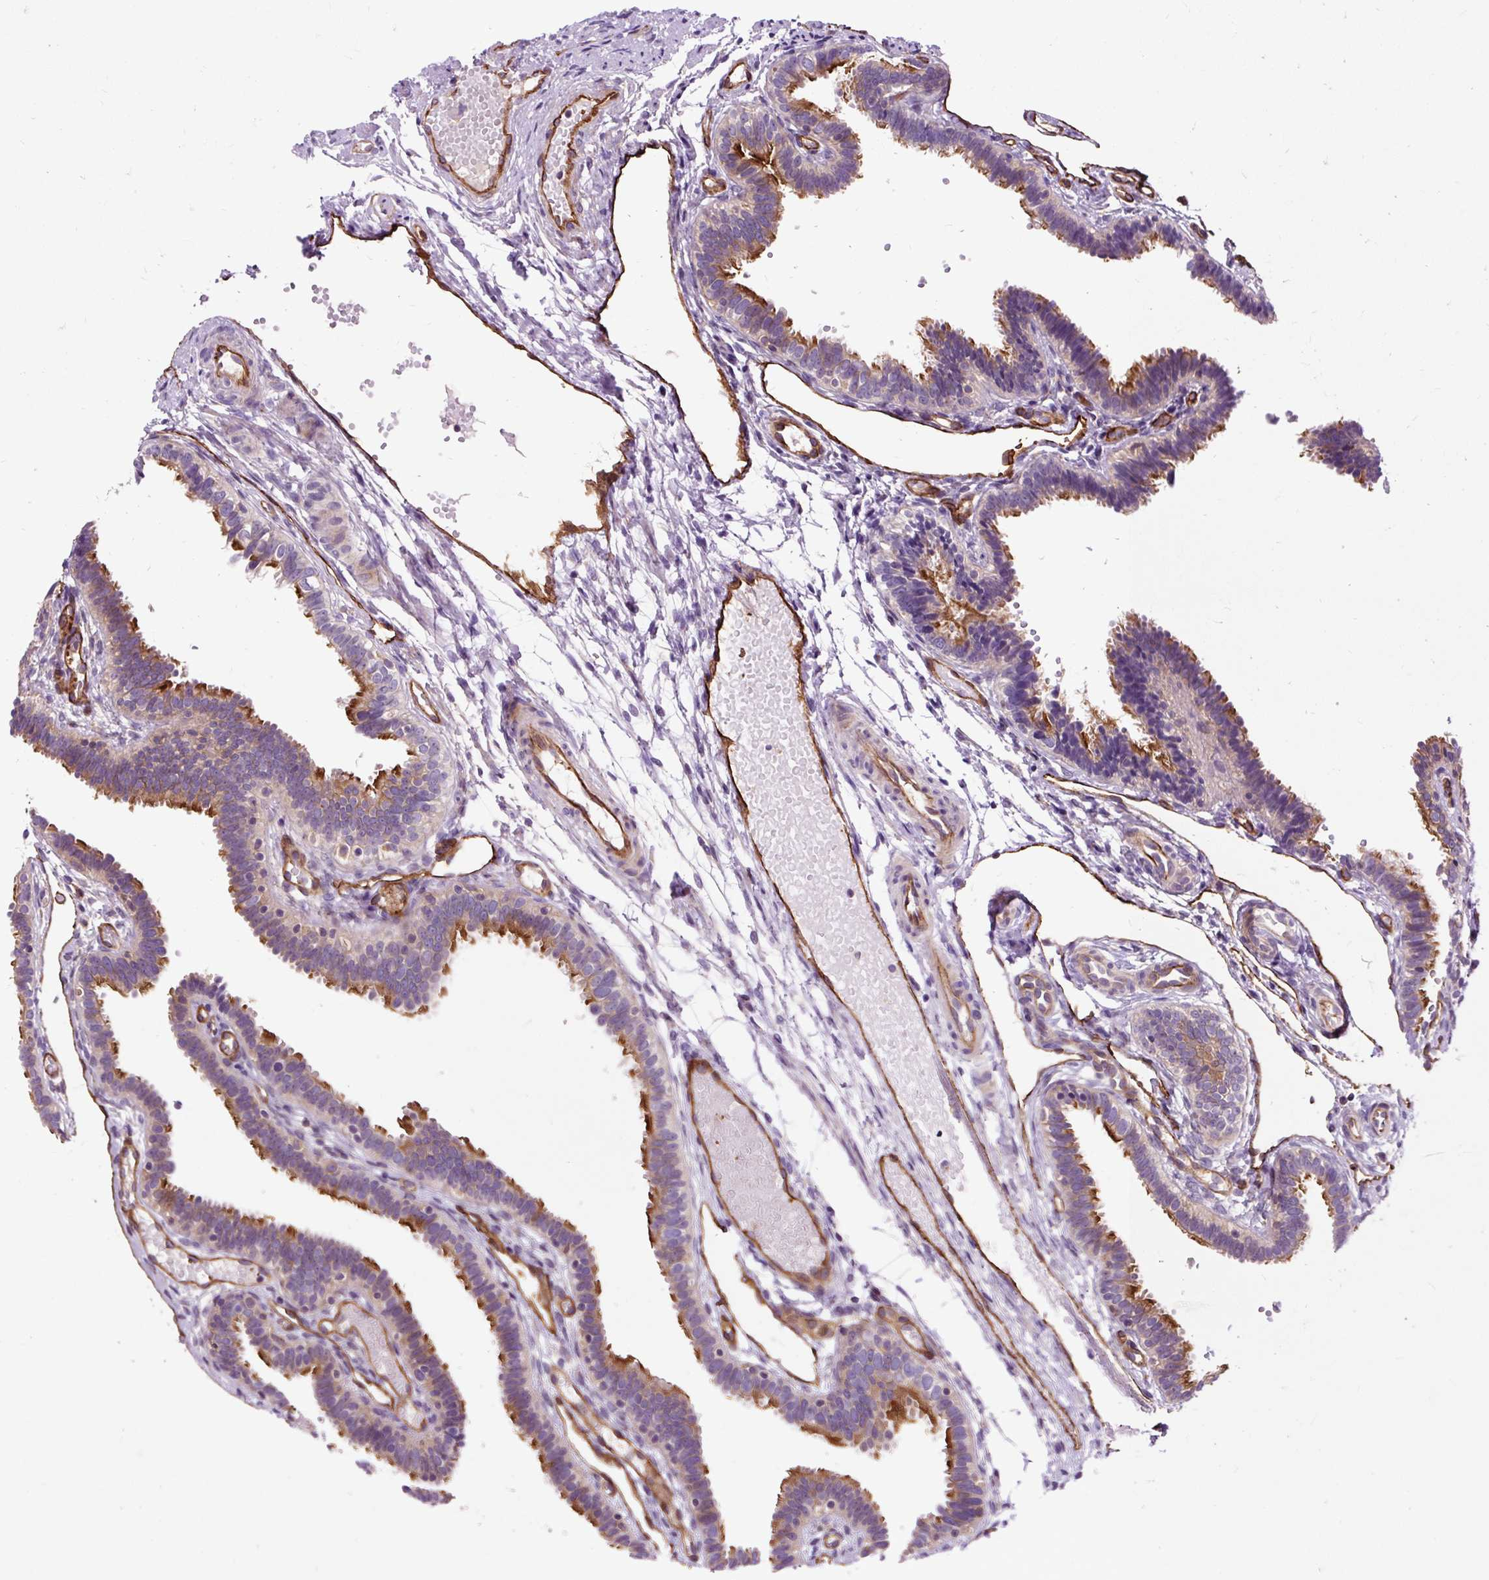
{"staining": {"intensity": "strong", "quantity": "25%-75%", "location": "cytoplasmic/membranous"}, "tissue": "fallopian tube", "cell_type": "Glandular cells", "image_type": "normal", "snomed": [{"axis": "morphology", "description": "Normal tissue, NOS"}, {"axis": "topography", "description": "Fallopian tube"}], "caption": "A histopathology image of fallopian tube stained for a protein demonstrates strong cytoplasmic/membranous brown staining in glandular cells. The staining is performed using DAB brown chromogen to label protein expression. The nuclei are counter-stained blue using hematoxylin.", "gene": "PCDHGB3", "patient": {"sex": "female", "age": 37}}